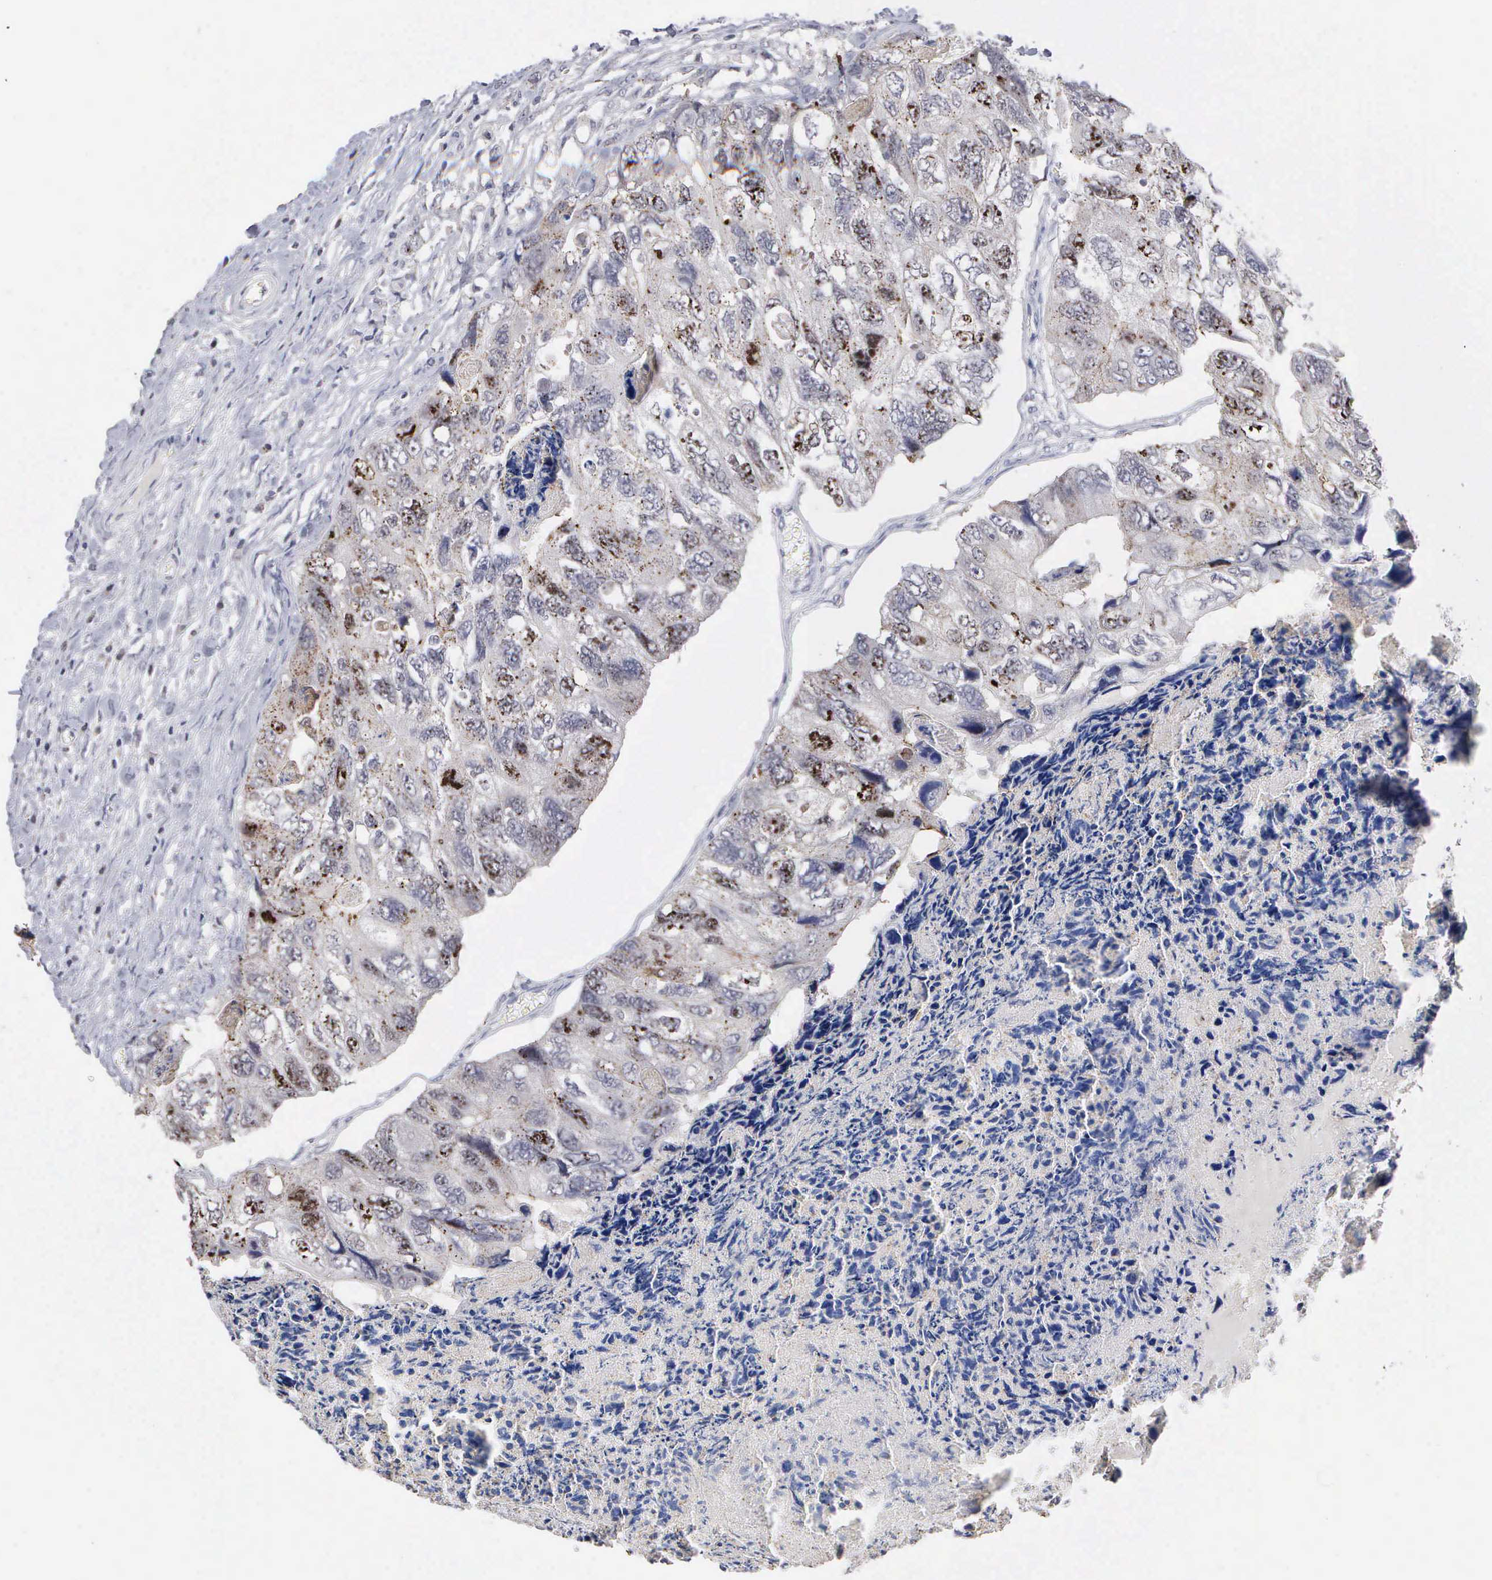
{"staining": {"intensity": "moderate", "quantity": "<25%", "location": "cytoplasmic/membranous,nuclear"}, "tissue": "colorectal cancer", "cell_type": "Tumor cells", "image_type": "cancer", "snomed": [{"axis": "morphology", "description": "Adenocarcinoma, NOS"}, {"axis": "topography", "description": "Rectum"}], "caption": "IHC (DAB (3,3'-diaminobenzidine)) staining of human colorectal adenocarcinoma exhibits moderate cytoplasmic/membranous and nuclear protein positivity in approximately <25% of tumor cells.", "gene": "KDM6A", "patient": {"sex": "female", "age": 82}}